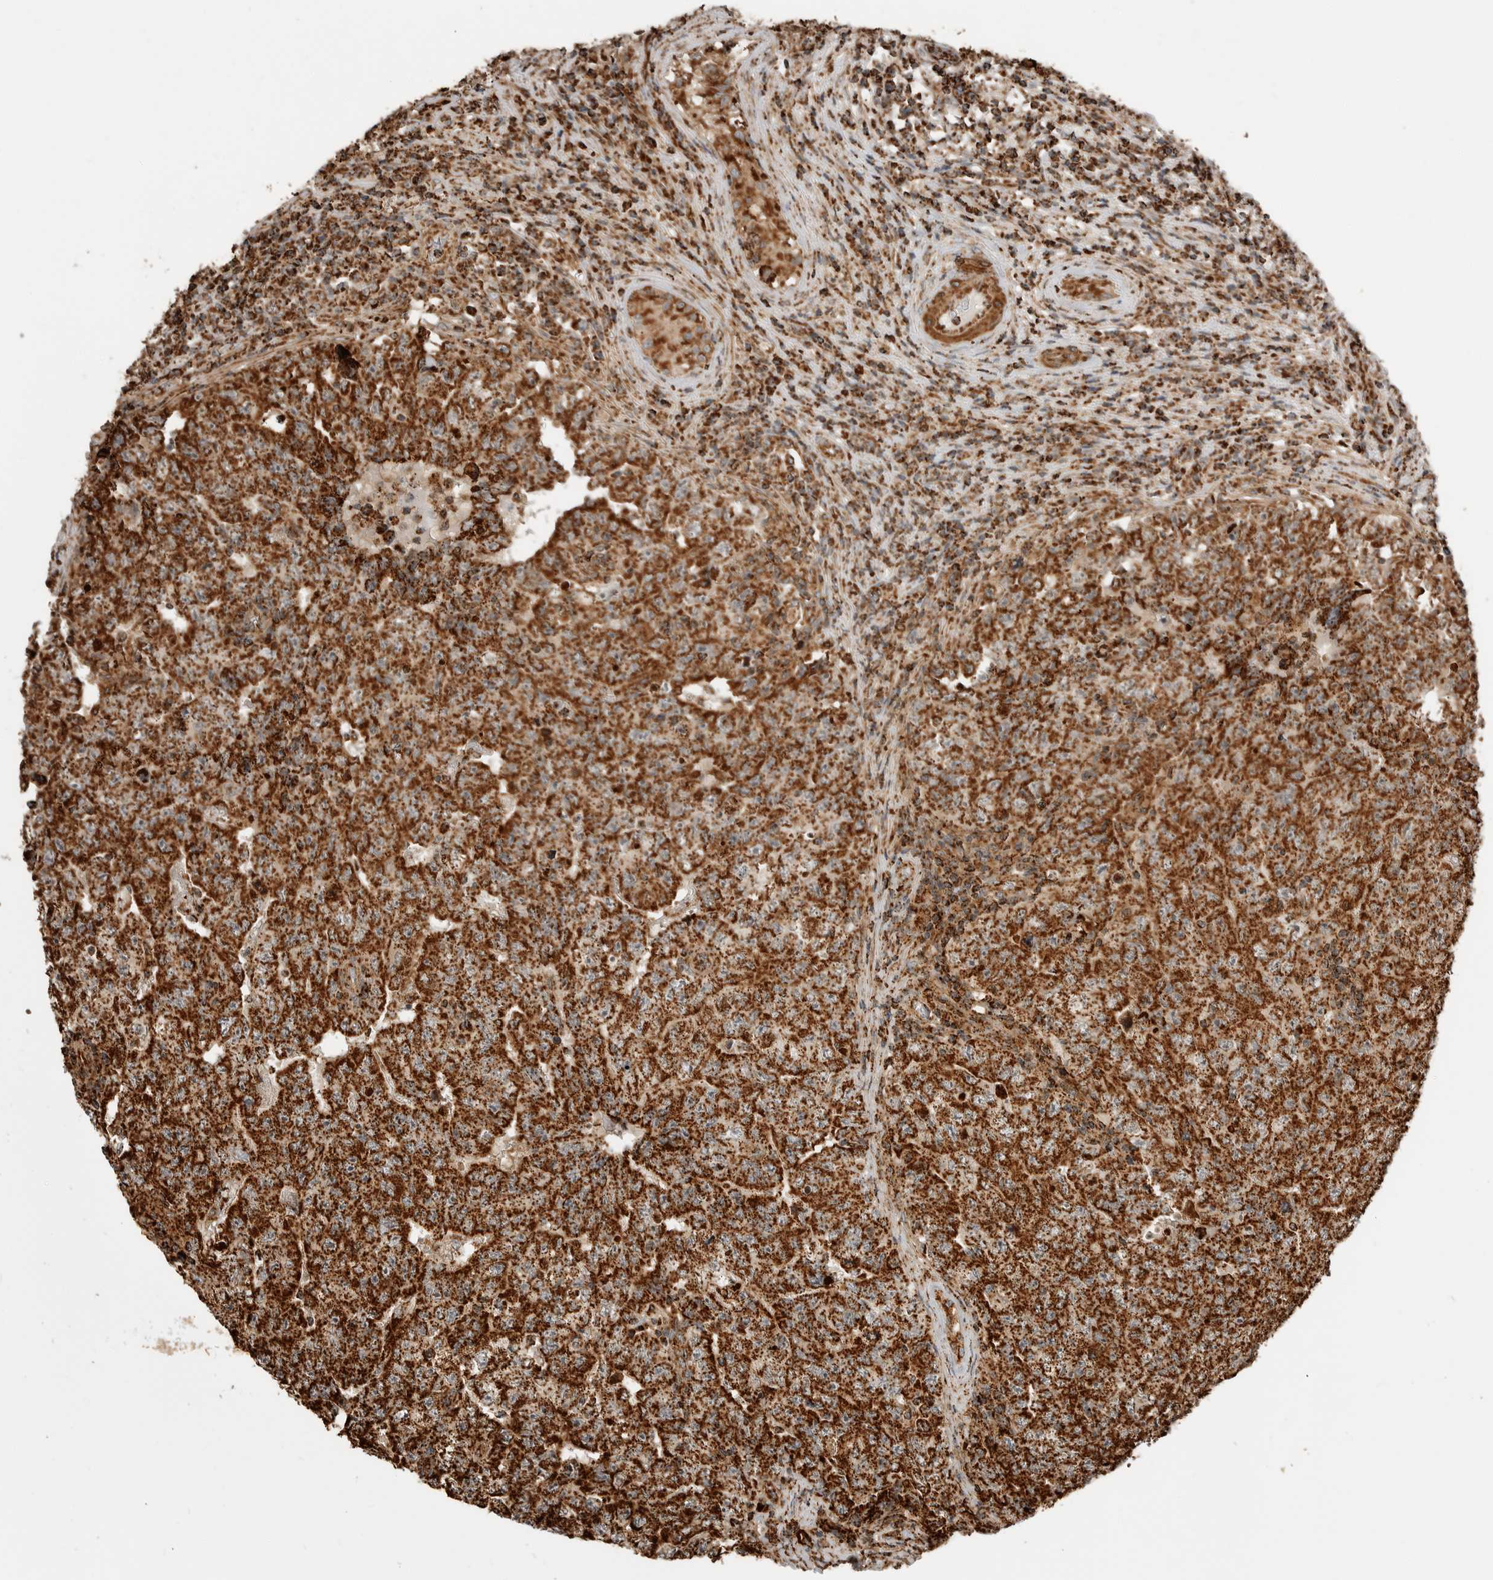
{"staining": {"intensity": "strong", "quantity": ">75%", "location": "cytoplasmic/membranous"}, "tissue": "testis cancer", "cell_type": "Tumor cells", "image_type": "cancer", "snomed": [{"axis": "morphology", "description": "Carcinoma, Embryonal, NOS"}, {"axis": "topography", "description": "Testis"}], "caption": "Immunohistochemical staining of testis embryonal carcinoma demonstrates high levels of strong cytoplasmic/membranous expression in about >75% of tumor cells.", "gene": "BMP2K", "patient": {"sex": "male", "age": 26}}